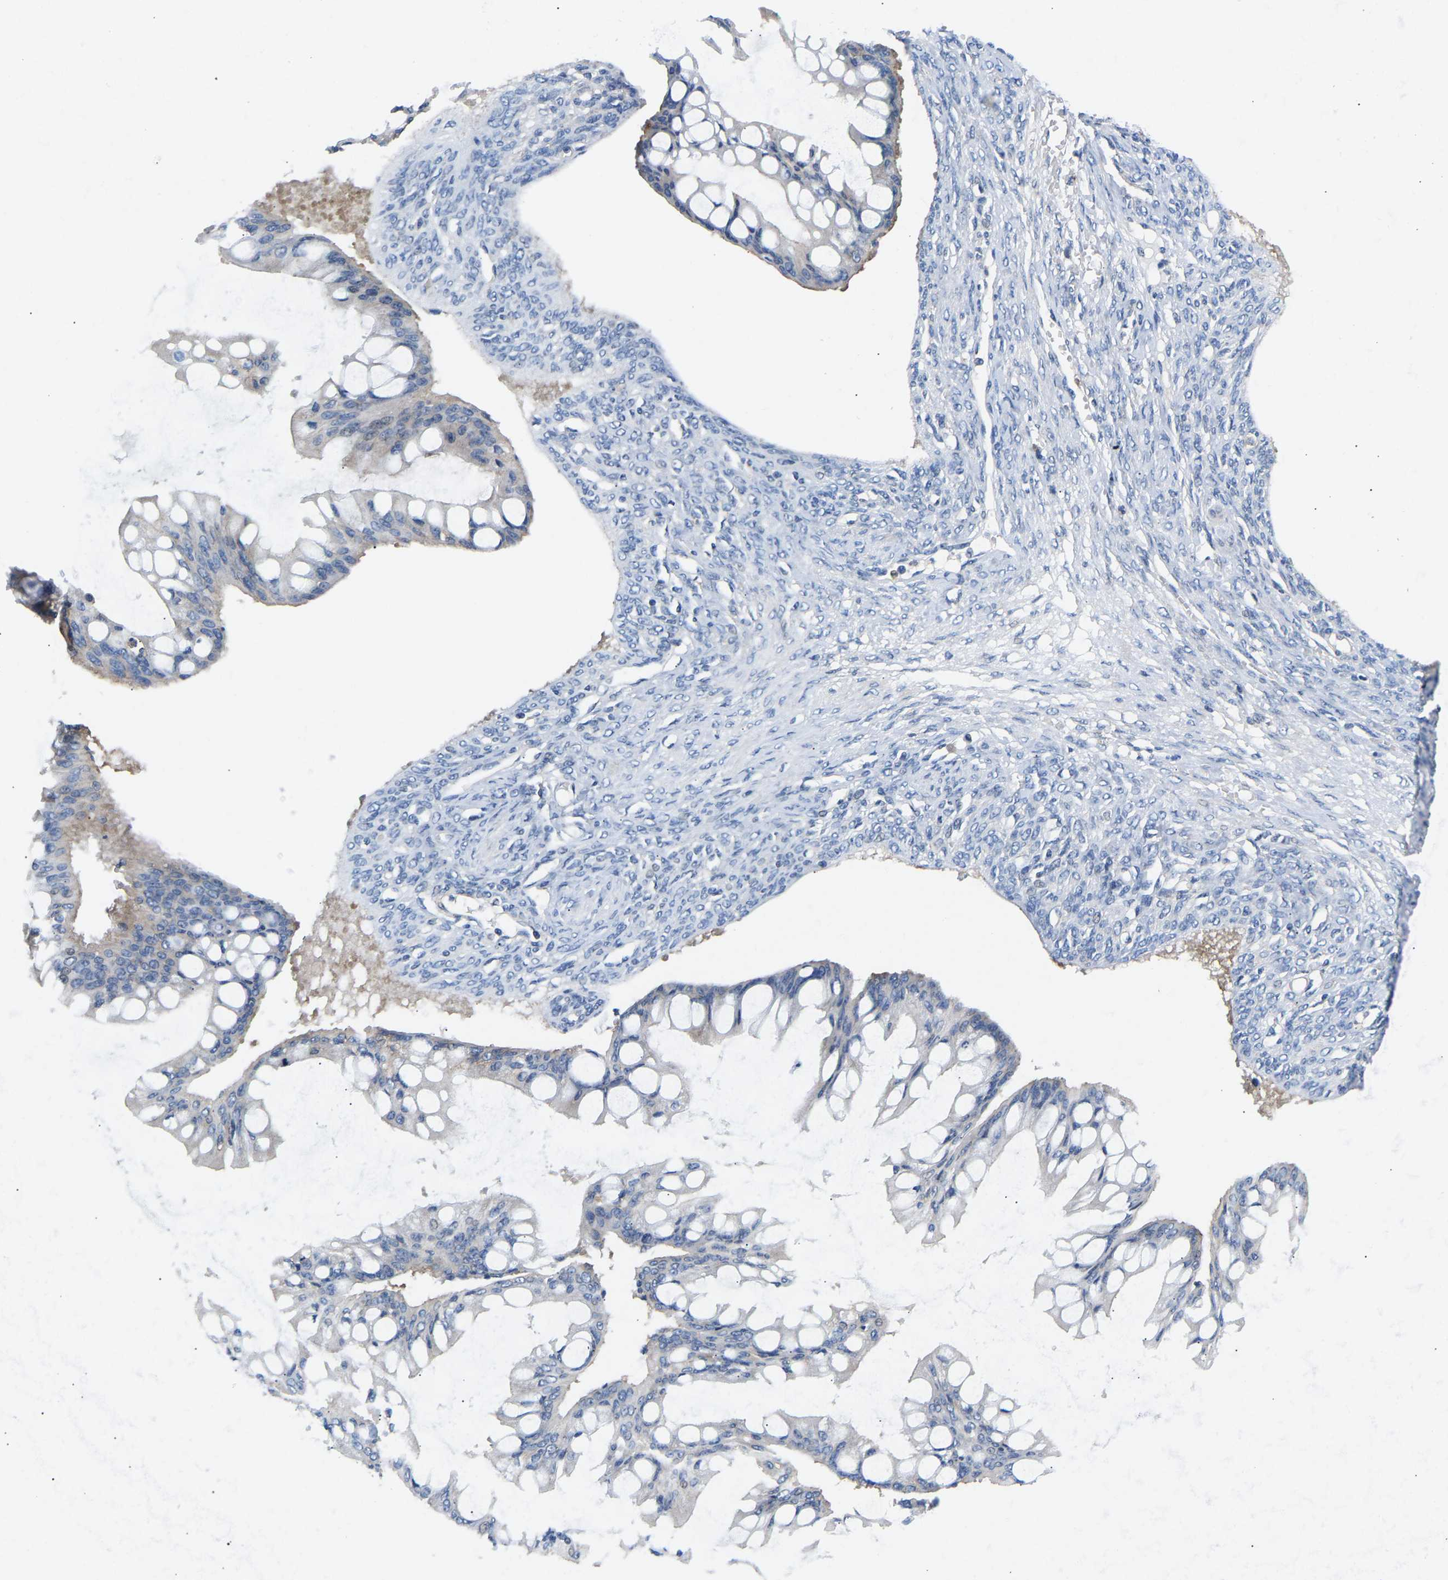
{"staining": {"intensity": "negative", "quantity": "none", "location": "none"}, "tissue": "ovarian cancer", "cell_type": "Tumor cells", "image_type": "cancer", "snomed": [{"axis": "morphology", "description": "Cystadenocarcinoma, mucinous, NOS"}, {"axis": "topography", "description": "Ovary"}], "caption": "Immunohistochemistry (IHC) of mucinous cystadenocarcinoma (ovarian) exhibits no positivity in tumor cells.", "gene": "AIMP2", "patient": {"sex": "female", "age": 73}}